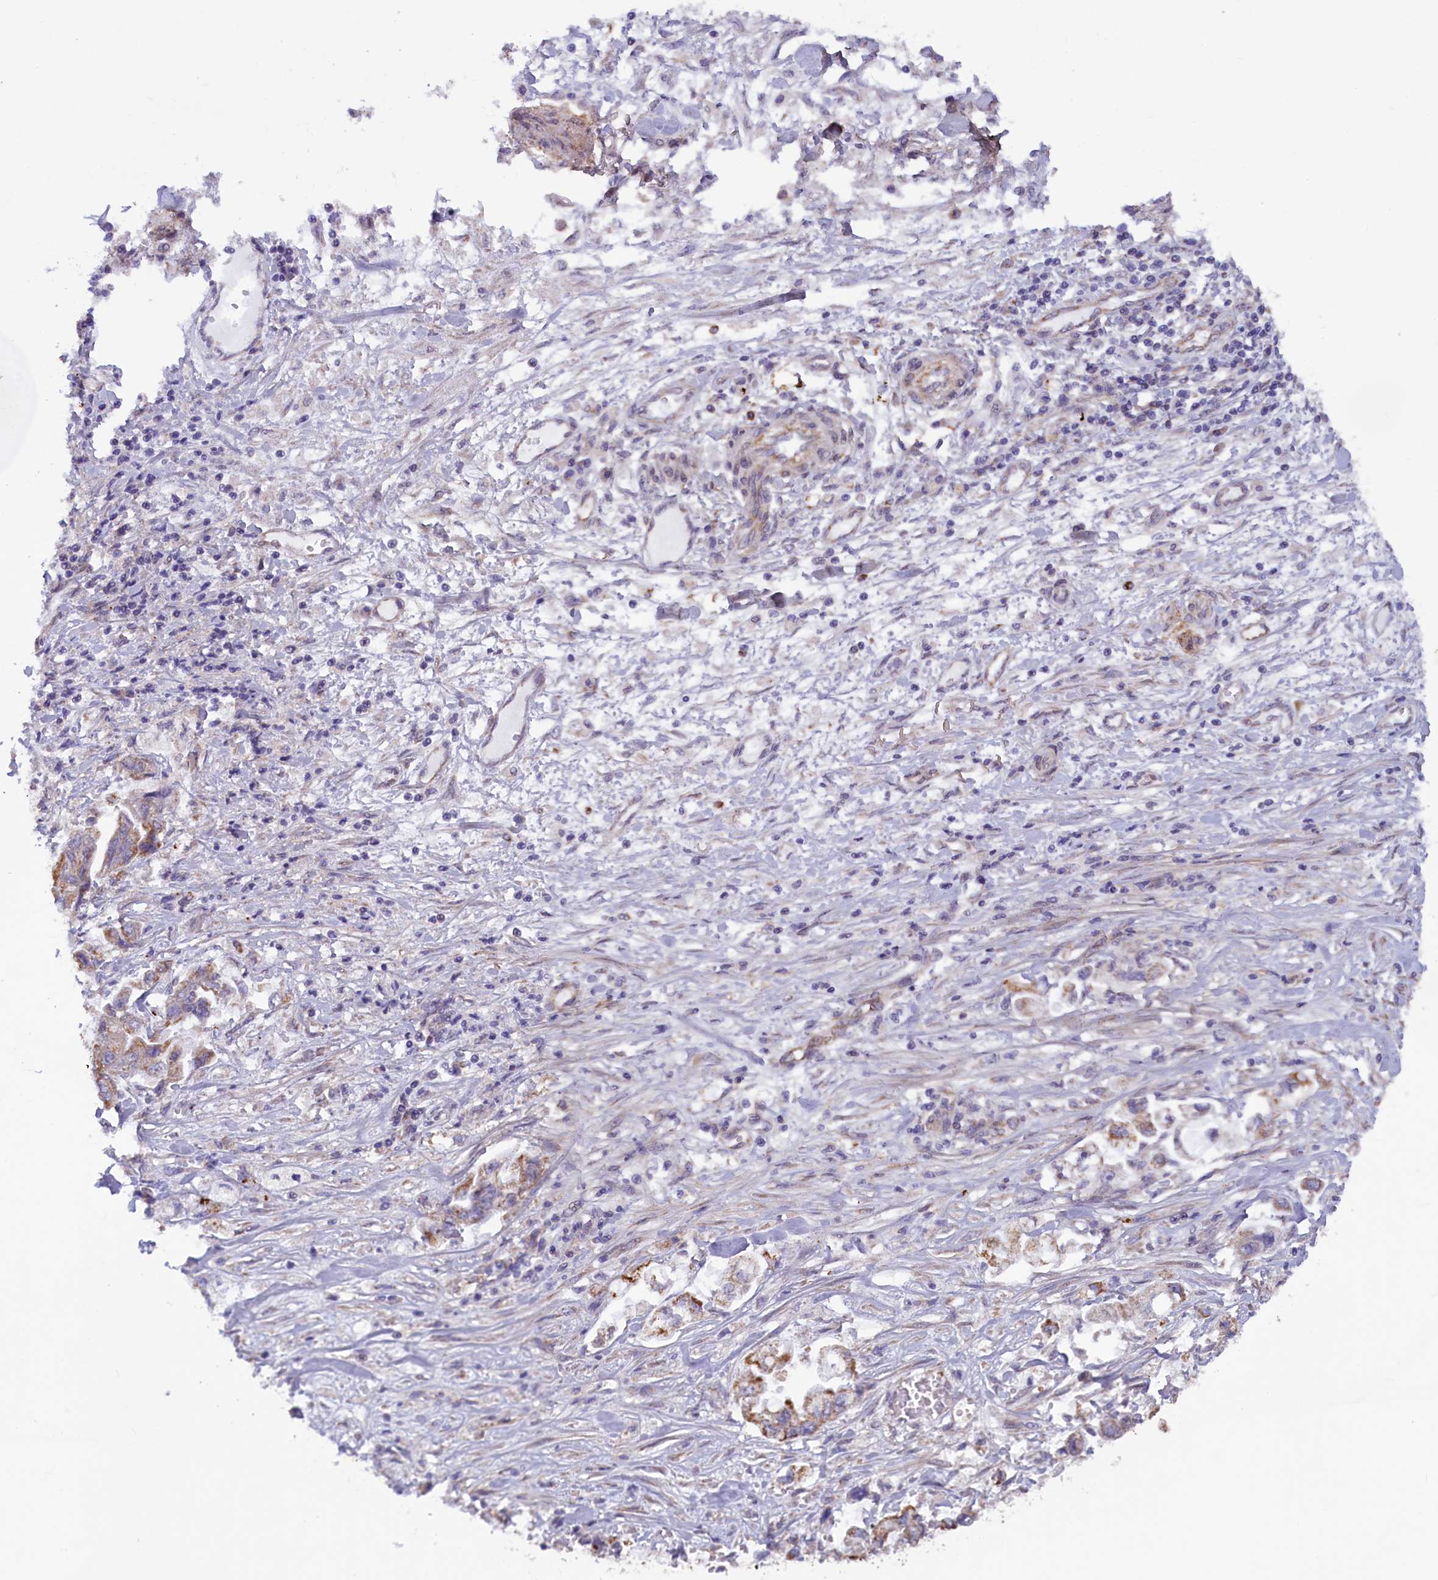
{"staining": {"intensity": "moderate", "quantity": "<25%", "location": "cytoplasmic/membranous"}, "tissue": "stomach cancer", "cell_type": "Tumor cells", "image_type": "cancer", "snomed": [{"axis": "morphology", "description": "Adenocarcinoma, NOS"}, {"axis": "topography", "description": "Stomach"}], "caption": "A micrograph of human stomach cancer (adenocarcinoma) stained for a protein exhibits moderate cytoplasmic/membranous brown staining in tumor cells. The staining is performed using DAB brown chromogen to label protein expression. The nuclei are counter-stained blue using hematoxylin.", "gene": "ACAD8", "patient": {"sex": "male", "age": 62}}